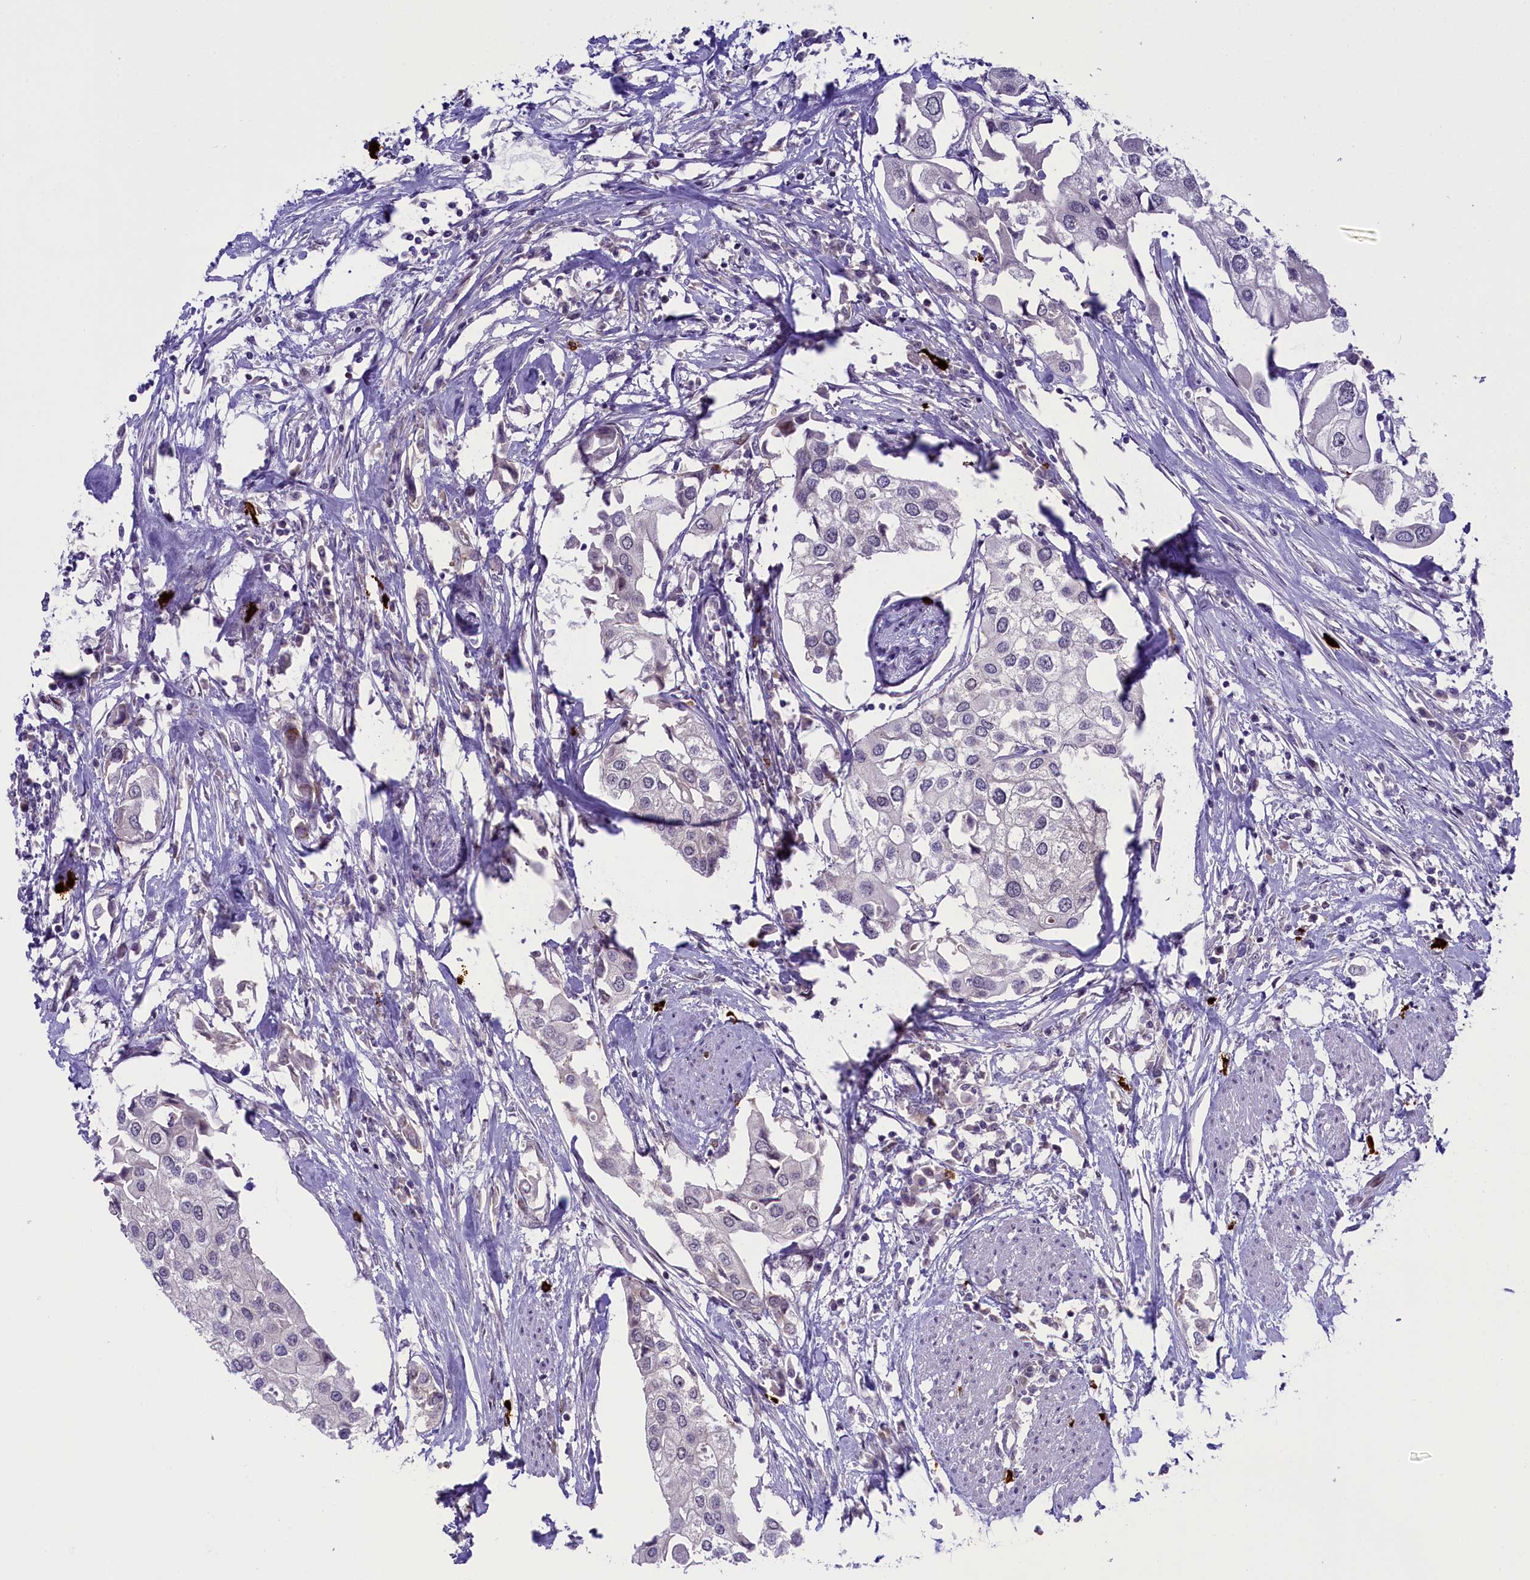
{"staining": {"intensity": "negative", "quantity": "none", "location": "none"}, "tissue": "urothelial cancer", "cell_type": "Tumor cells", "image_type": "cancer", "snomed": [{"axis": "morphology", "description": "Urothelial carcinoma, High grade"}, {"axis": "topography", "description": "Urinary bladder"}], "caption": "There is no significant expression in tumor cells of urothelial cancer.", "gene": "CCL23", "patient": {"sex": "male", "age": 64}}